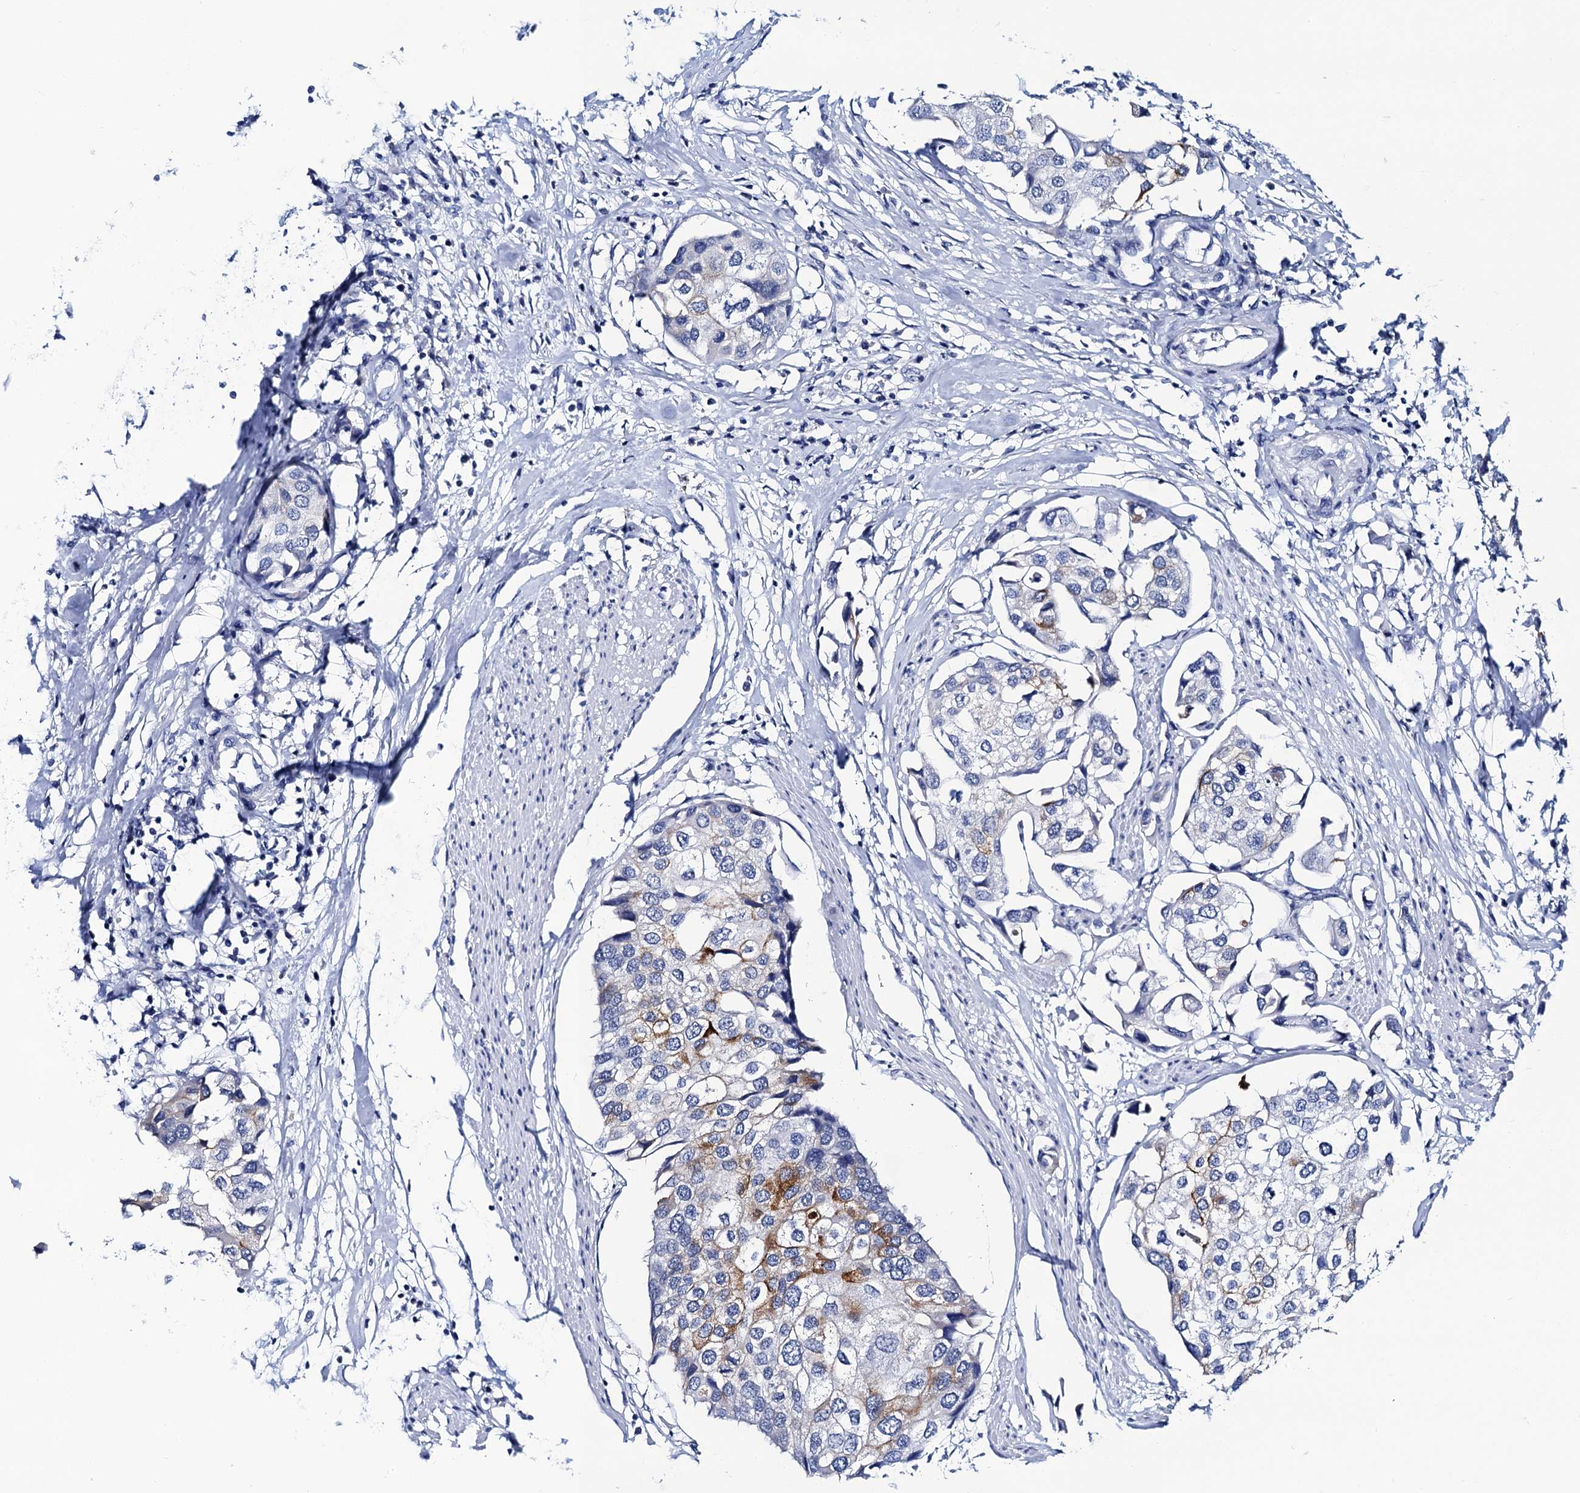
{"staining": {"intensity": "moderate", "quantity": "<25%", "location": "cytoplasmic/membranous"}, "tissue": "urothelial cancer", "cell_type": "Tumor cells", "image_type": "cancer", "snomed": [{"axis": "morphology", "description": "Urothelial carcinoma, High grade"}, {"axis": "topography", "description": "Urinary bladder"}], "caption": "Moderate cytoplasmic/membranous expression is identified in approximately <25% of tumor cells in urothelial cancer. (DAB IHC with brightfield microscopy, high magnification).", "gene": "LYPD3", "patient": {"sex": "male", "age": 64}}